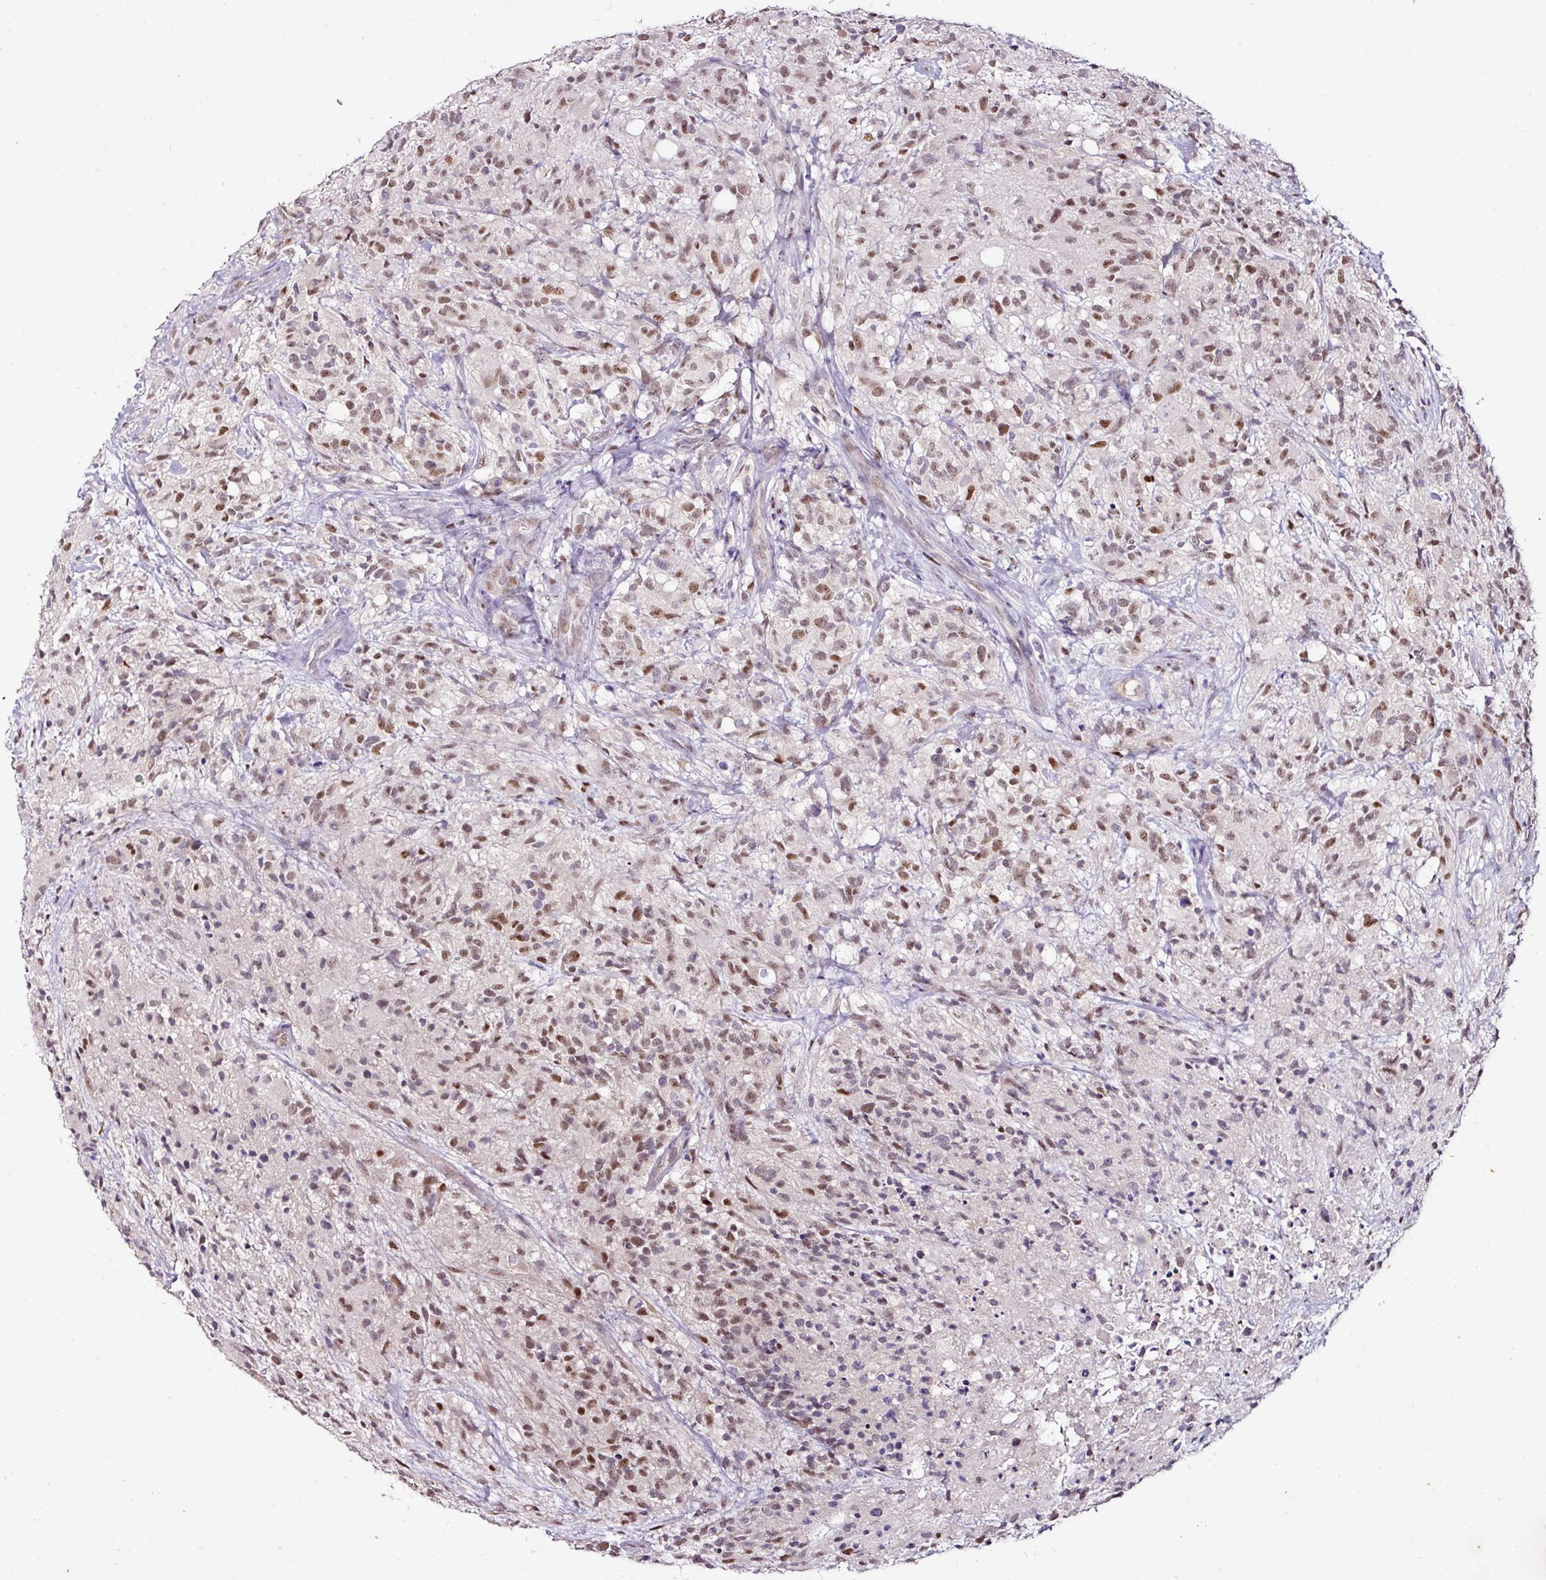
{"staining": {"intensity": "moderate", "quantity": "25%-75%", "location": "nuclear"}, "tissue": "glioma", "cell_type": "Tumor cells", "image_type": "cancer", "snomed": [{"axis": "morphology", "description": "Glioma, malignant, High grade"}, {"axis": "topography", "description": "Brain"}], "caption": "Moderate nuclear expression for a protein is appreciated in approximately 25%-75% of tumor cells of malignant glioma (high-grade) using IHC.", "gene": "KLF16", "patient": {"sex": "female", "age": 67}}